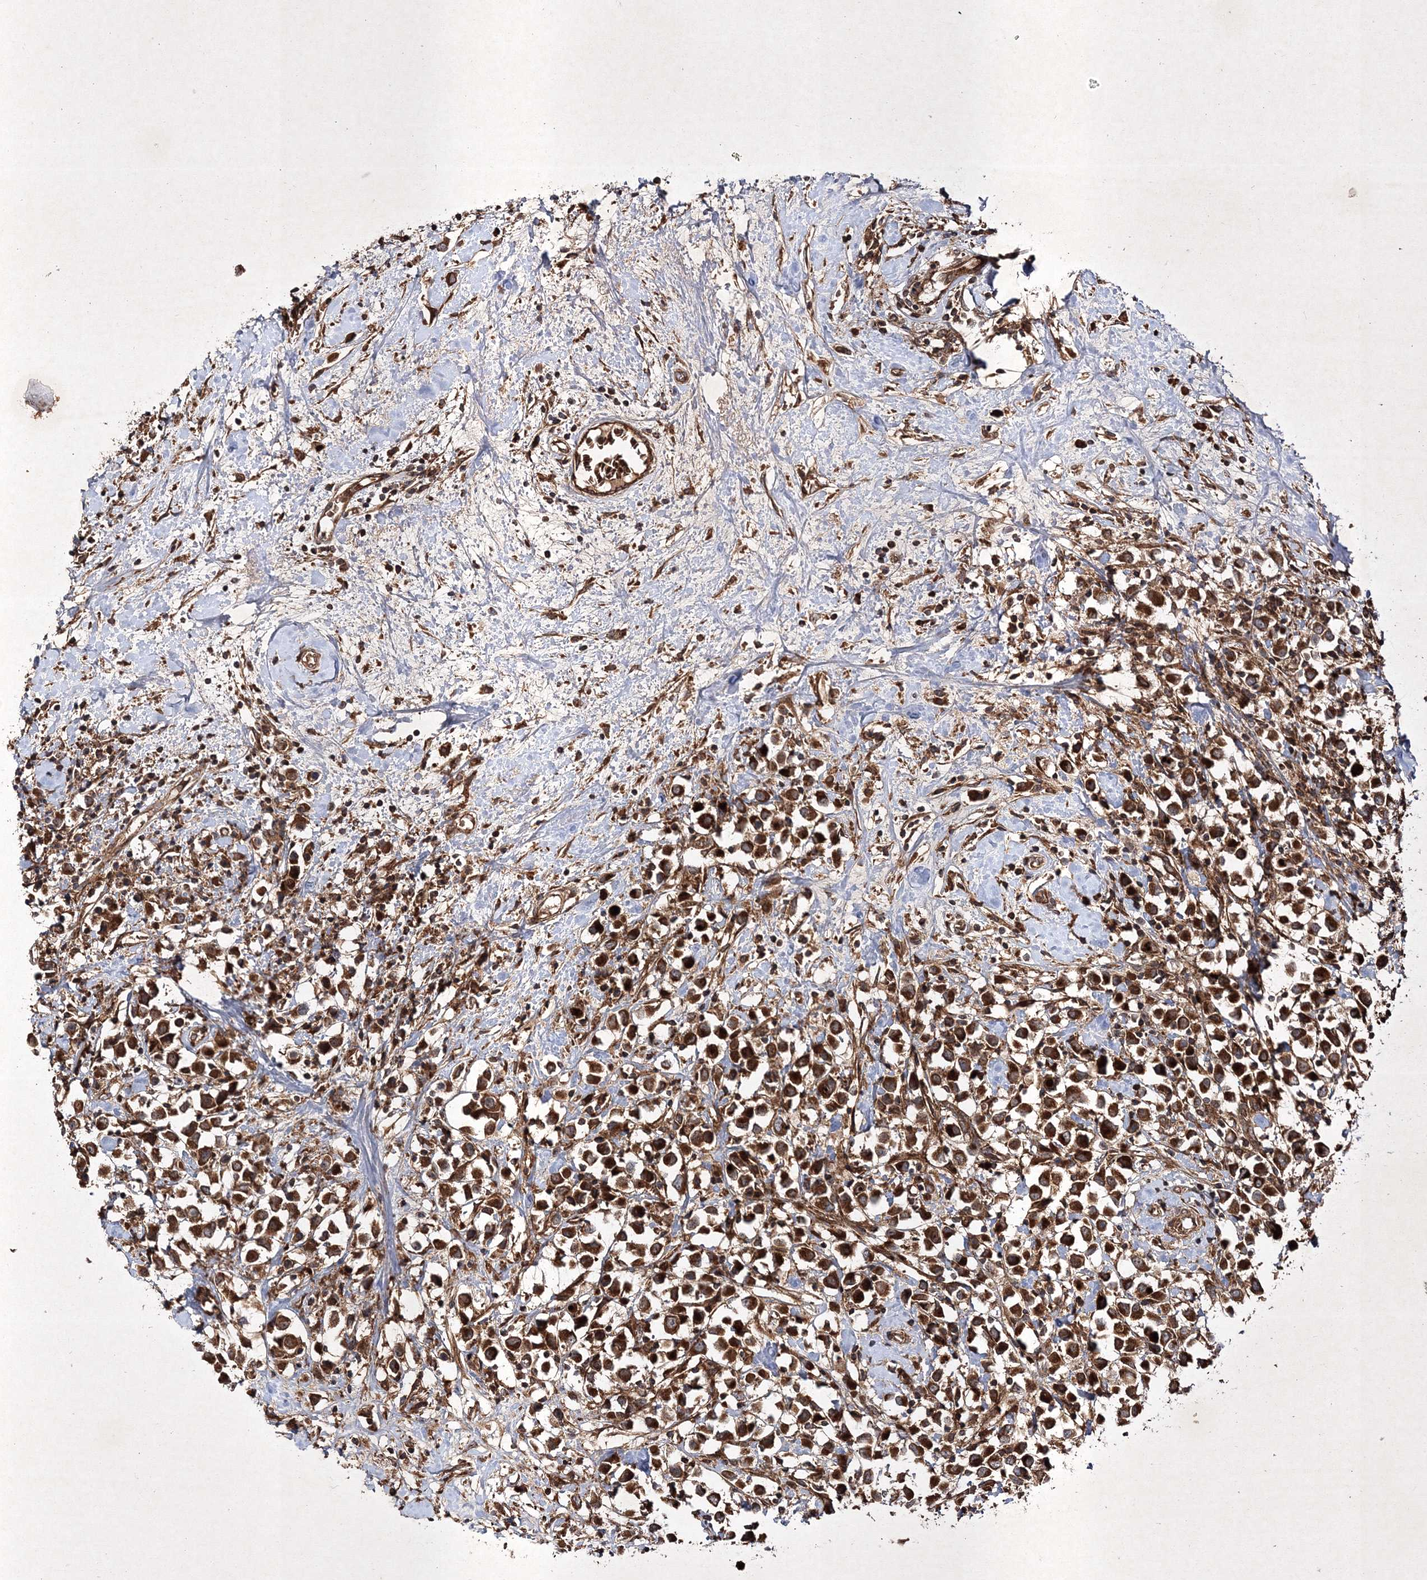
{"staining": {"intensity": "strong", "quantity": ">75%", "location": "cytoplasmic/membranous"}, "tissue": "breast cancer", "cell_type": "Tumor cells", "image_type": "cancer", "snomed": [{"axis": "morphology", "description": "Duct carcinoma"}, {"axis": "topography", "description": "Breast"}], "caption": "This photomicrograph shows IHC staining of breast cancer (intraductal carcinoma), with high strong cytoplasmic/membranous staining in approximately >75% of tumor cells.", "gene": "DNAJC13", "patient": {"sex": "female", "age": 61}}